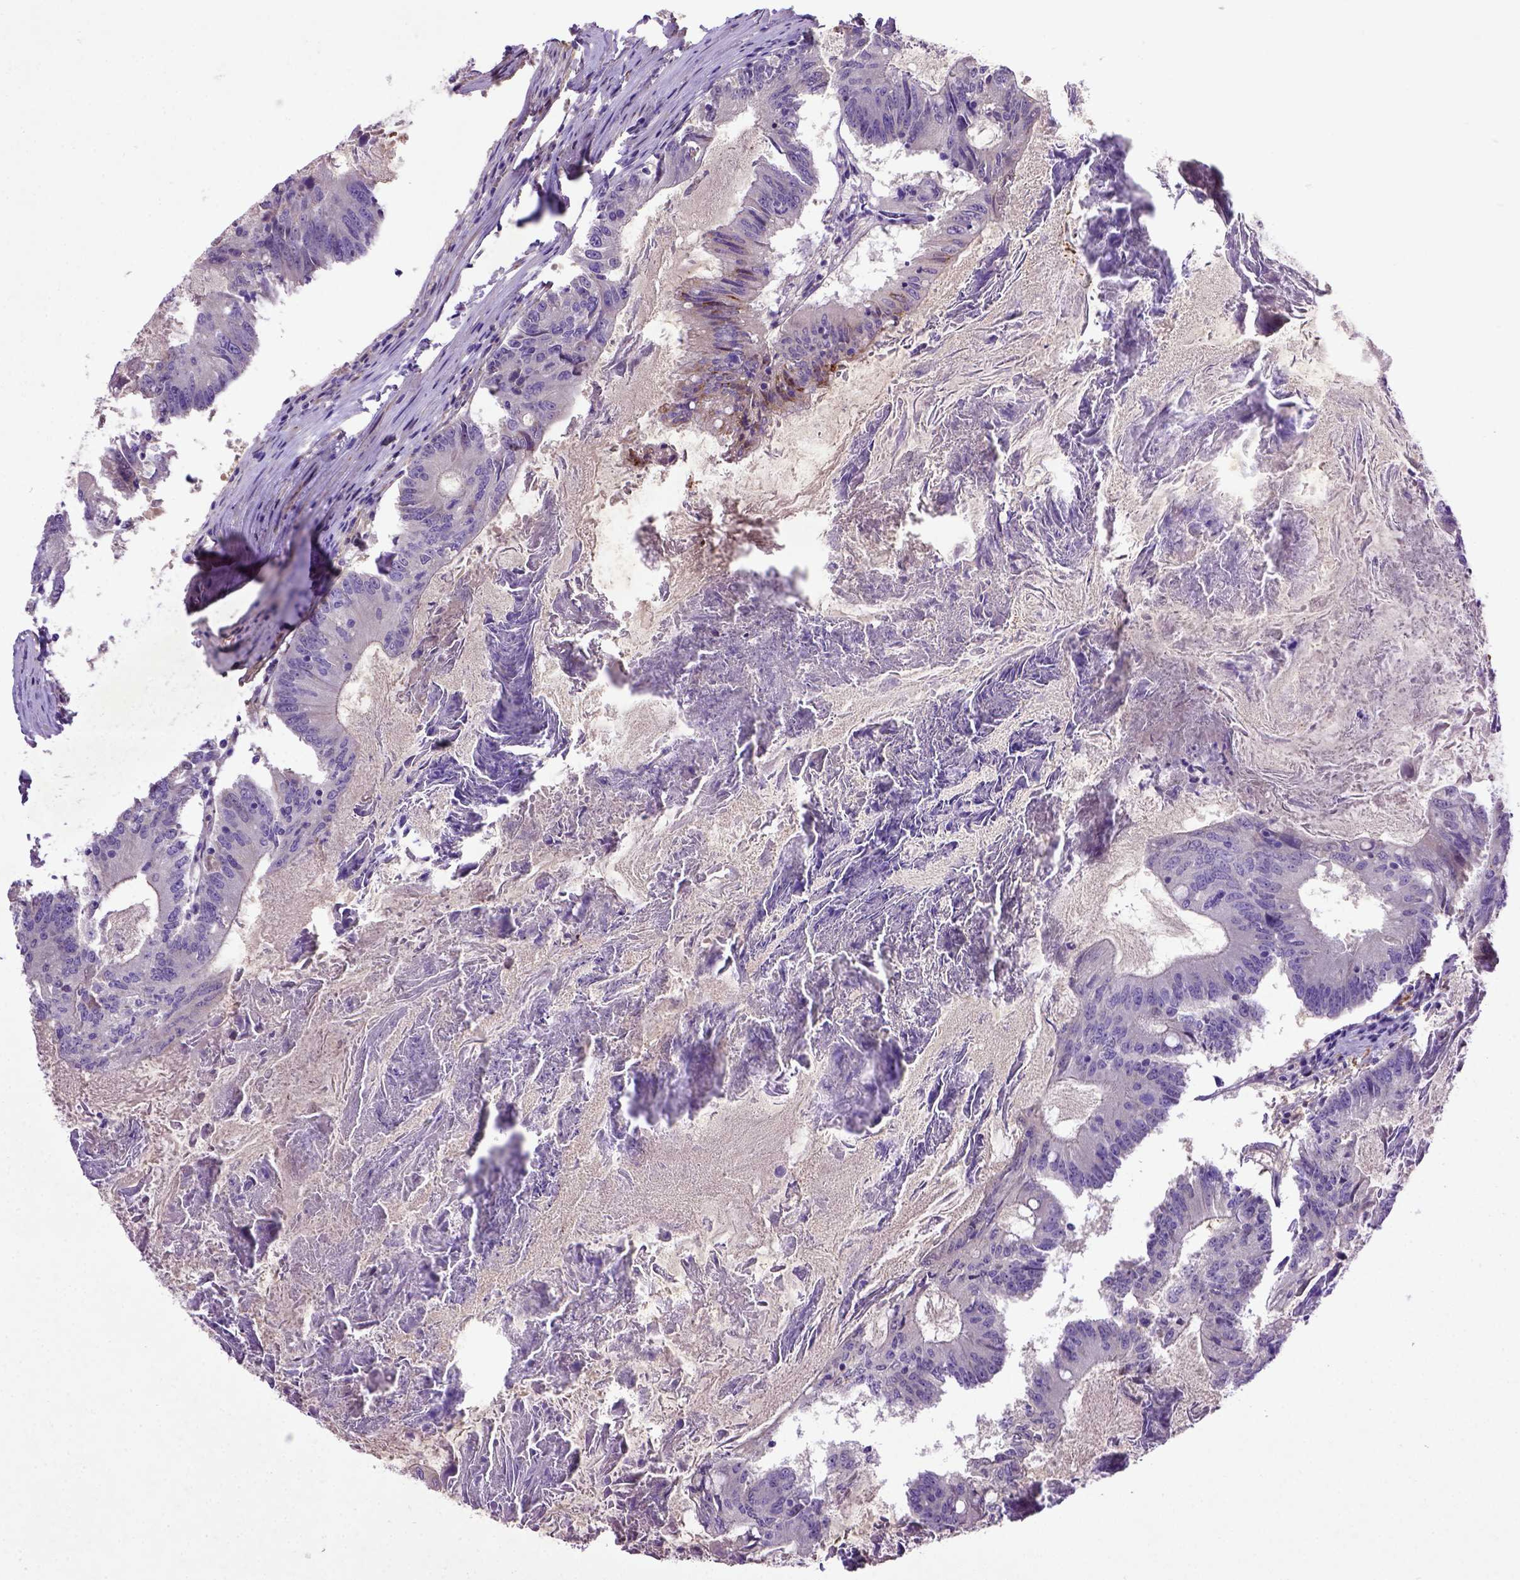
{"staining": {"intensity": "negative", "quantity": "none", "location": "none"}, "tissue": "colorectal cancer", "cell_type": "Tumor cells", "image_type": "cancer", "snomed": [{"axis": "morphology", "description": "Adenocarcinoma, NOS"}, {"axis": "topography", "description": "Colon"}], "caption": "There is no significant staining in tumor cells of colorectal adenocarcinoma.", "gene": "DEPDC1B", "patient": {"sex": "female", "age": 70}}